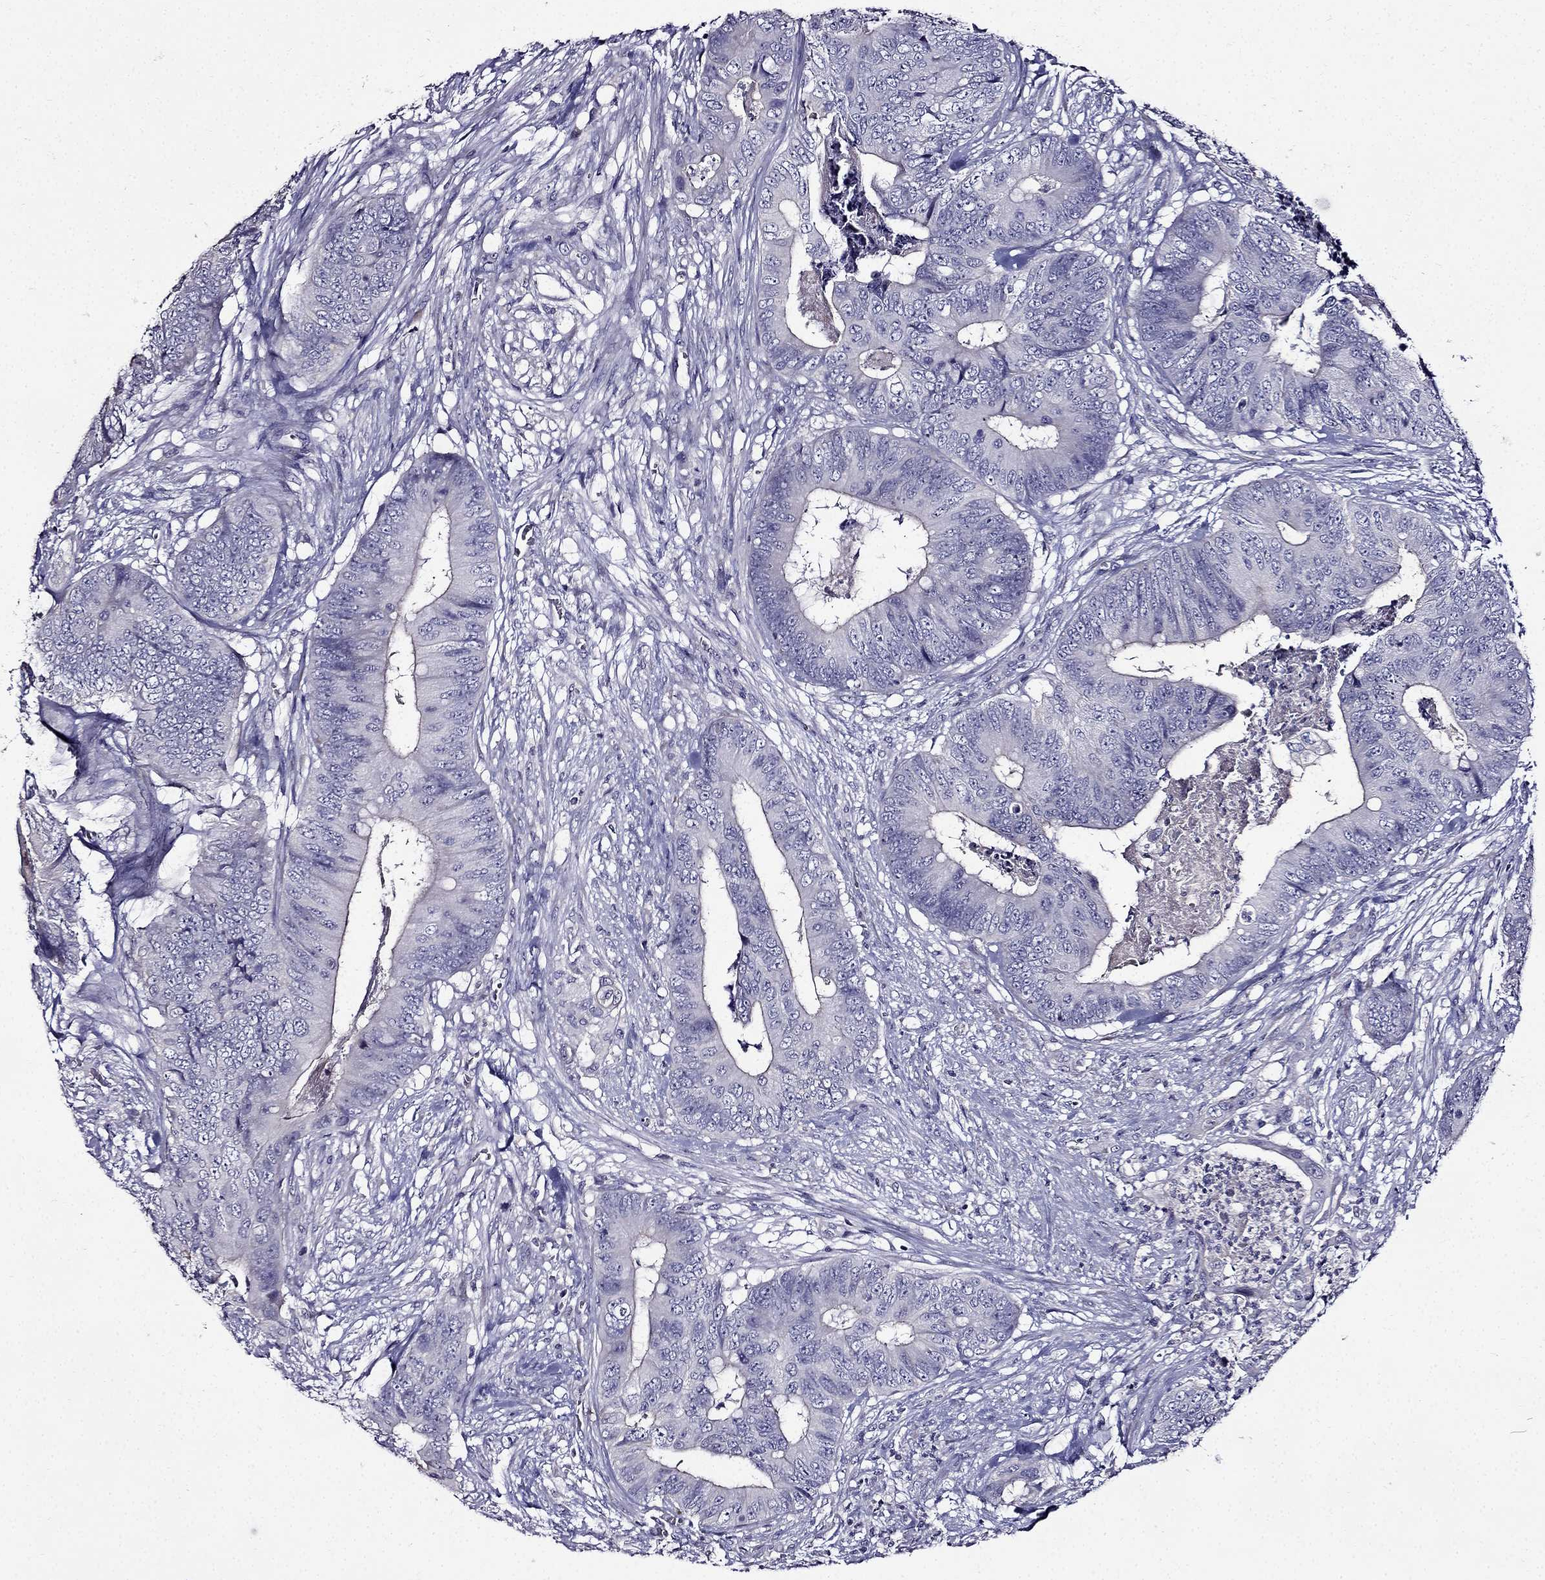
{"staining": {"intensity": "negative", "quantity": "none", "location": "none"}, "tissue": "colorectal cancer", "cell_type": "Tumor cells", "image_type": "cancer", "snomed": [{"axis": "morphology", "description": "Adenocarcinoma, NOS"}, {"axis": "topography", "description": "Colon"}], "caption": "Immunohistochemical staining of colorectal adenocarcinoma reveals no significant staining in tumor cells.", "gene": "TMEM266", "patient": {"sex": "male", "age": 84}}